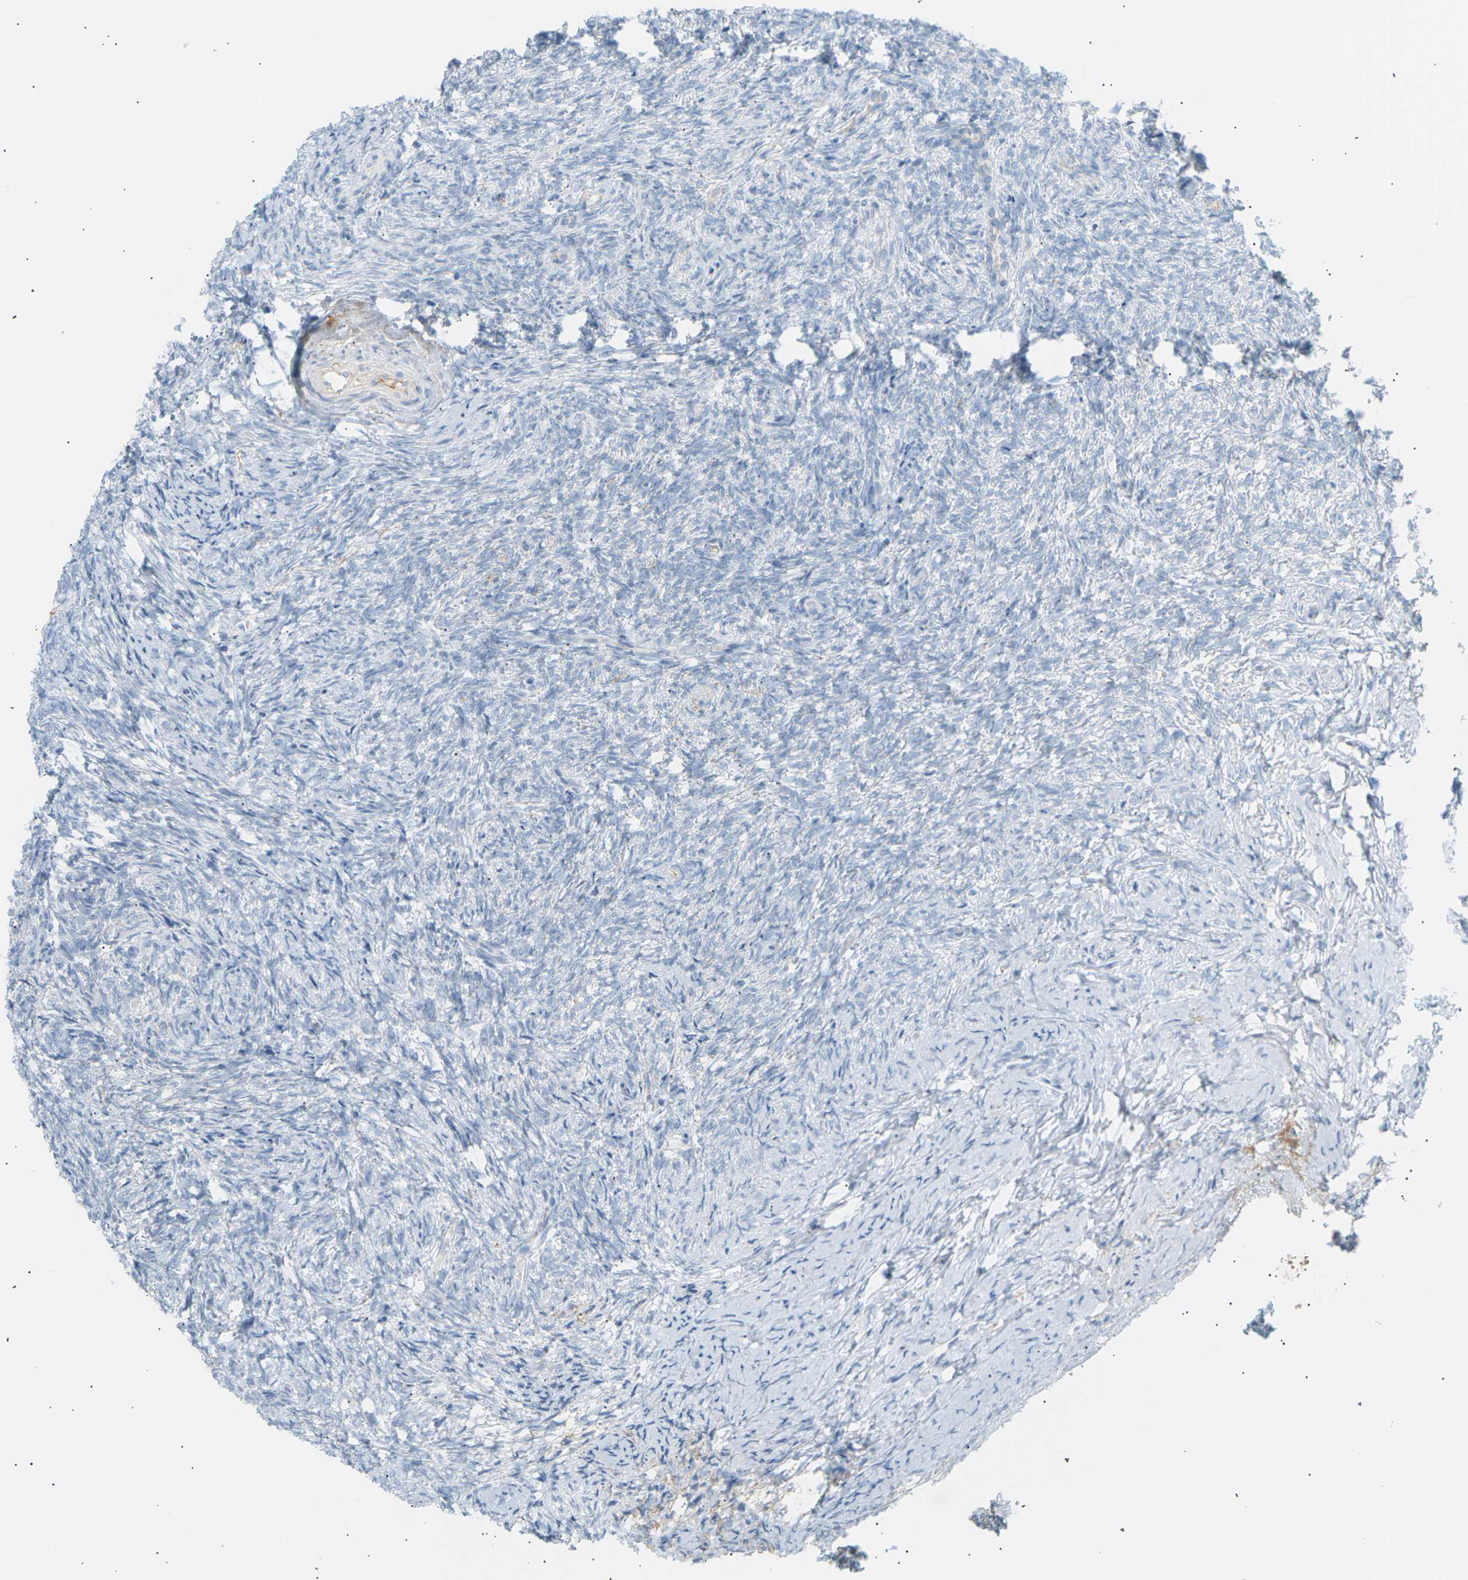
{"staining": {"intensity": "negative", "quantity": "none", "location": "none"}, "tissue": "ovary", "cell_type": "Ovarian stroma cells", "image_type": "normal", "snomed": [{"axis": "morphology", "description": "Normal tissue, NOS"}, {"axis": "topography", "description": "Ovary"}], "caption": "Image shows no significant protein expression in ovarian stroma cells of benign ovary. The staining is performed using DAB brown chromogen with nuclei counter-stained in using hematoxylin.", "gene": "CLU", "patient": {"sex": "female", "age": 41}}